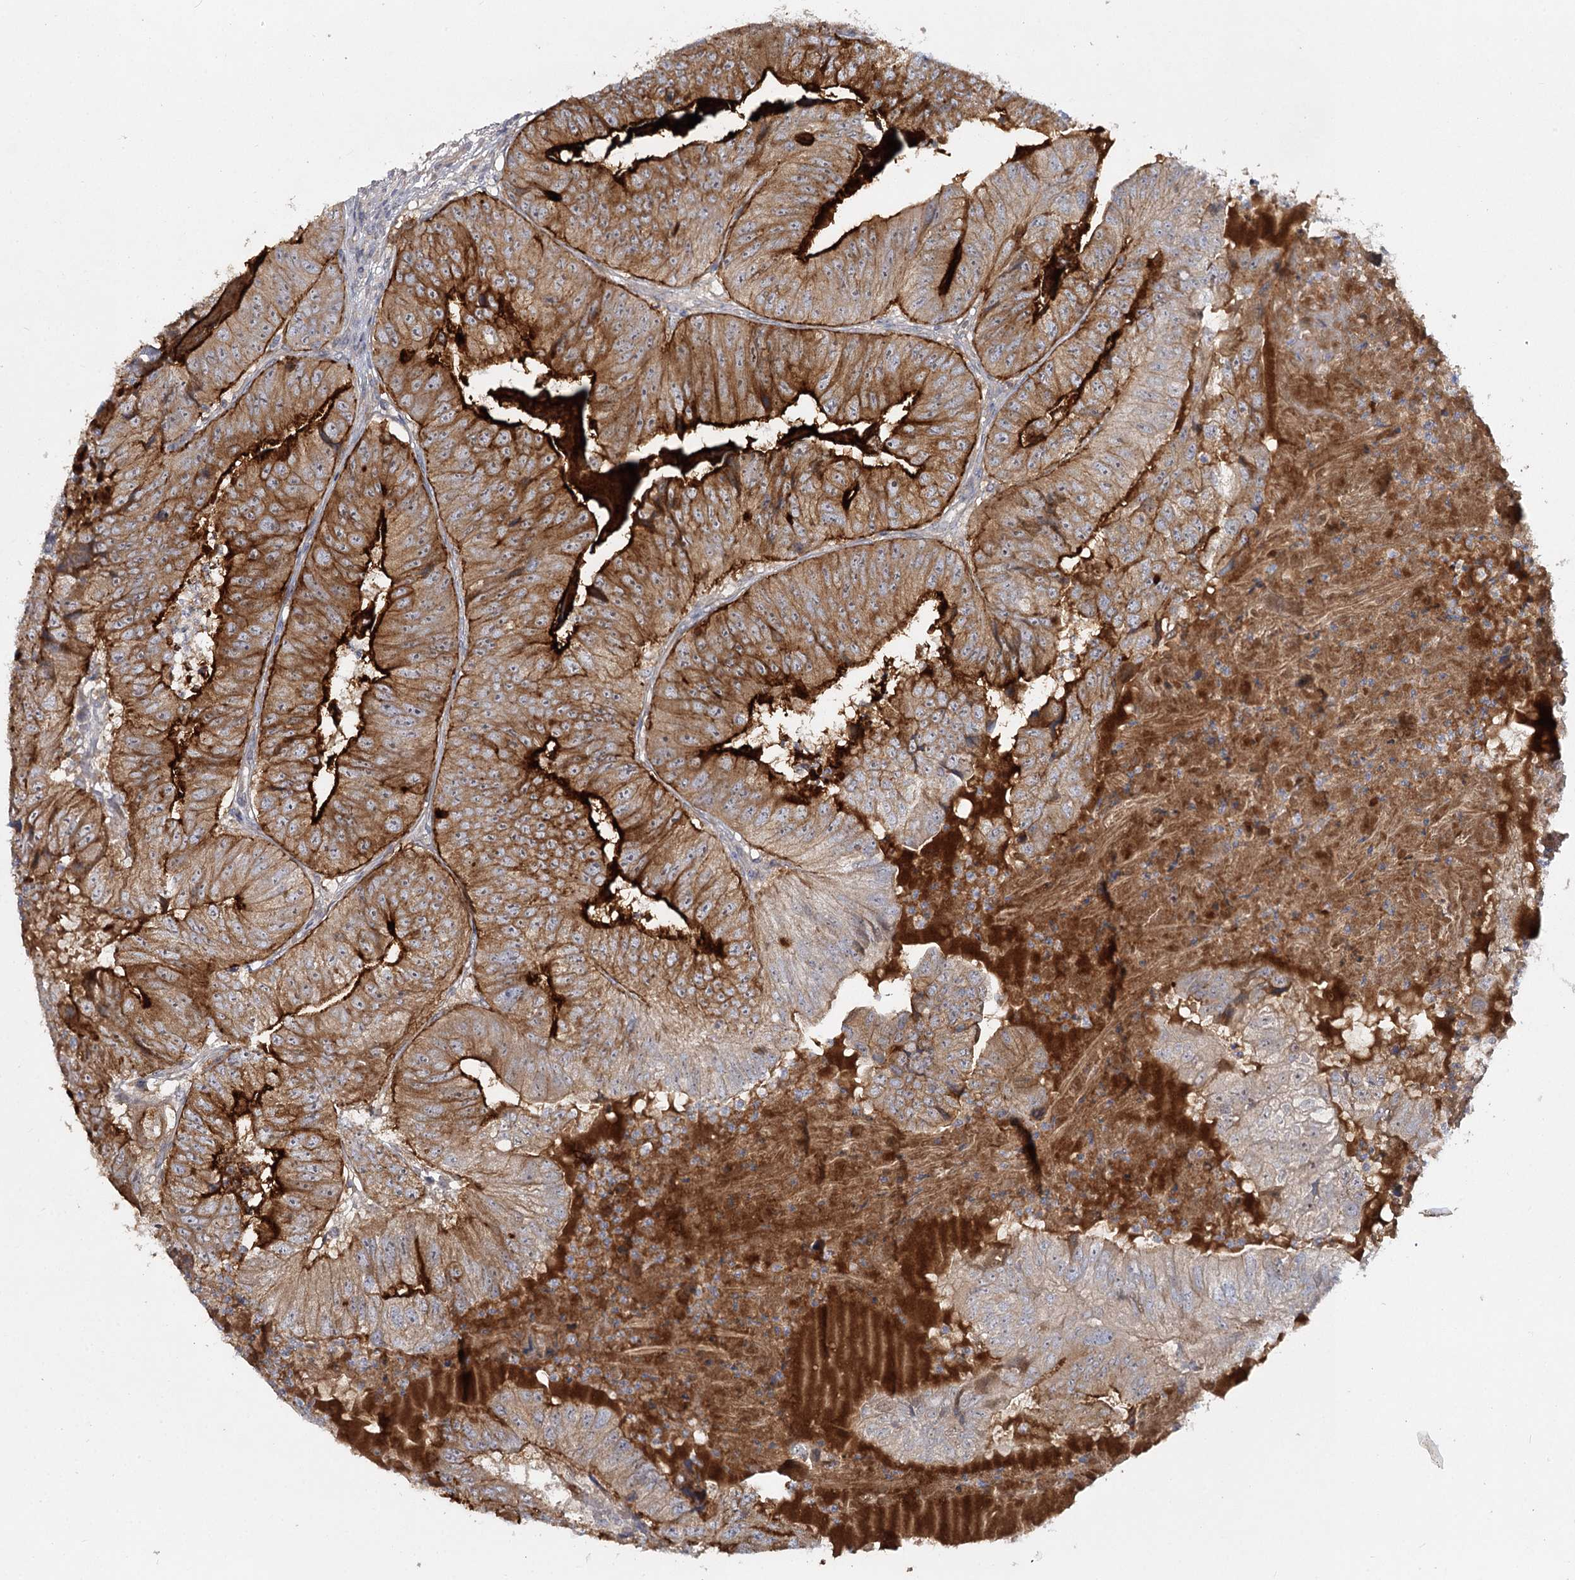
{"staining": {"intensity": "strong", "quantity": ">75%", "location": "cytoplasmic/membranous"}, "tissue": "colorectal cancer", "cell_type": "Tumor cells", "image_type": "cancer", "snomed": [{"axis": "morphology", "description": "Adenocarcinoma, NOS"}, {"axis": "topography", "description": "Colon"}], "caption": "Immunohistochemistry (IHC) micrograph of colorectal cancer (adenocarcinoma) stained for a protein (brown), which exhibits high levels of strong cytoplasmic/membranous positivity in approximately >75% of tumor cells.", "gene": "ANGPTL5", "patient": {"sex": "female", "age": 67}}